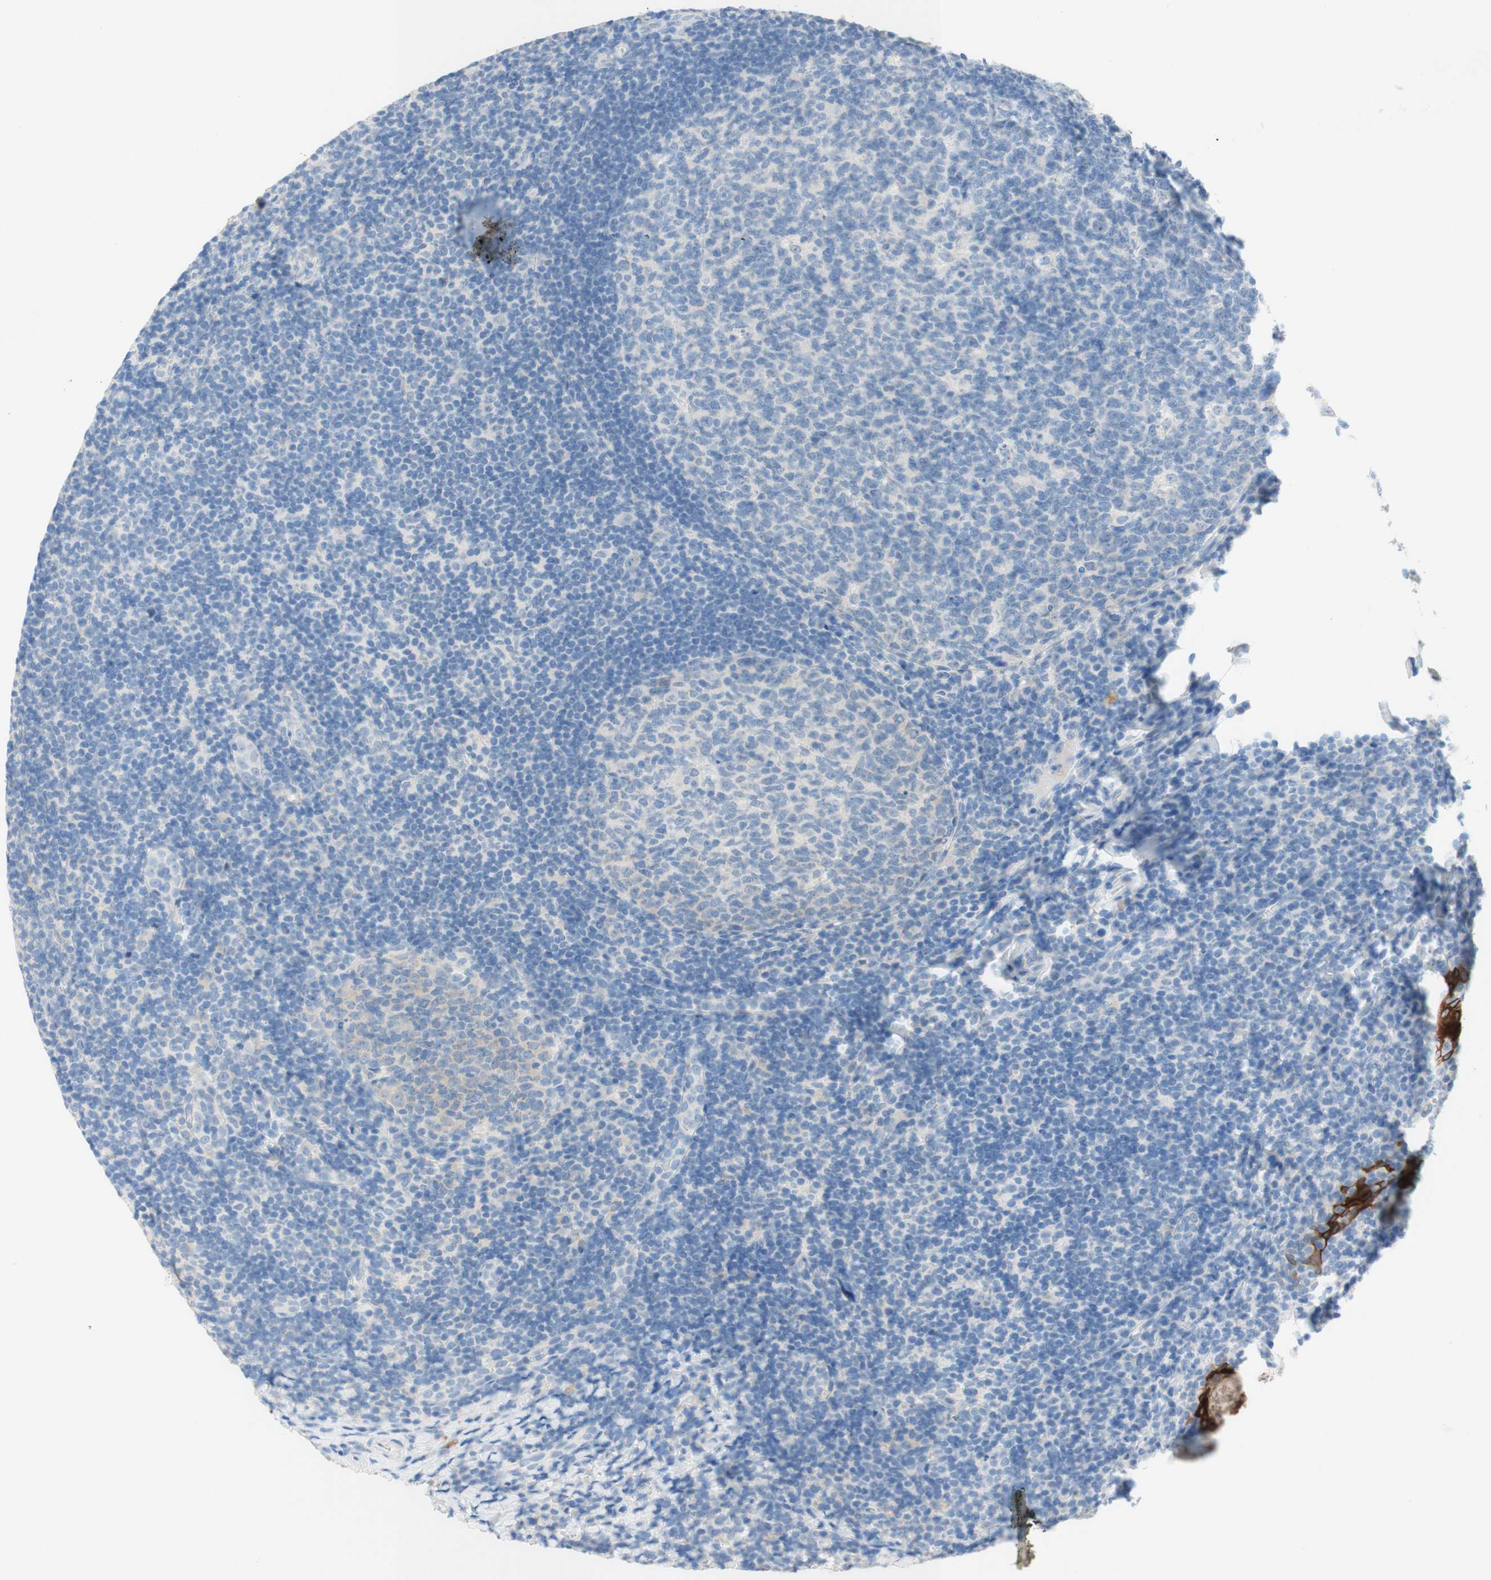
{"staining": {"intensity": "negative", "quantity": "none", "location": "none"}, "tissue": "tonsil", "cell_type": "Germinal center cells", "image_type": "normal", "snomed": [{"axis": "morphology", "description": "Normal tissue, NOS"}, {"axis": "topography", "description": "Tonsil"}], "caption": "The image exhibits no significant expression in germinal center cells of tonsil.", "gene": "POLR2J3", "patient": {"sex": "male", "age": 37}}